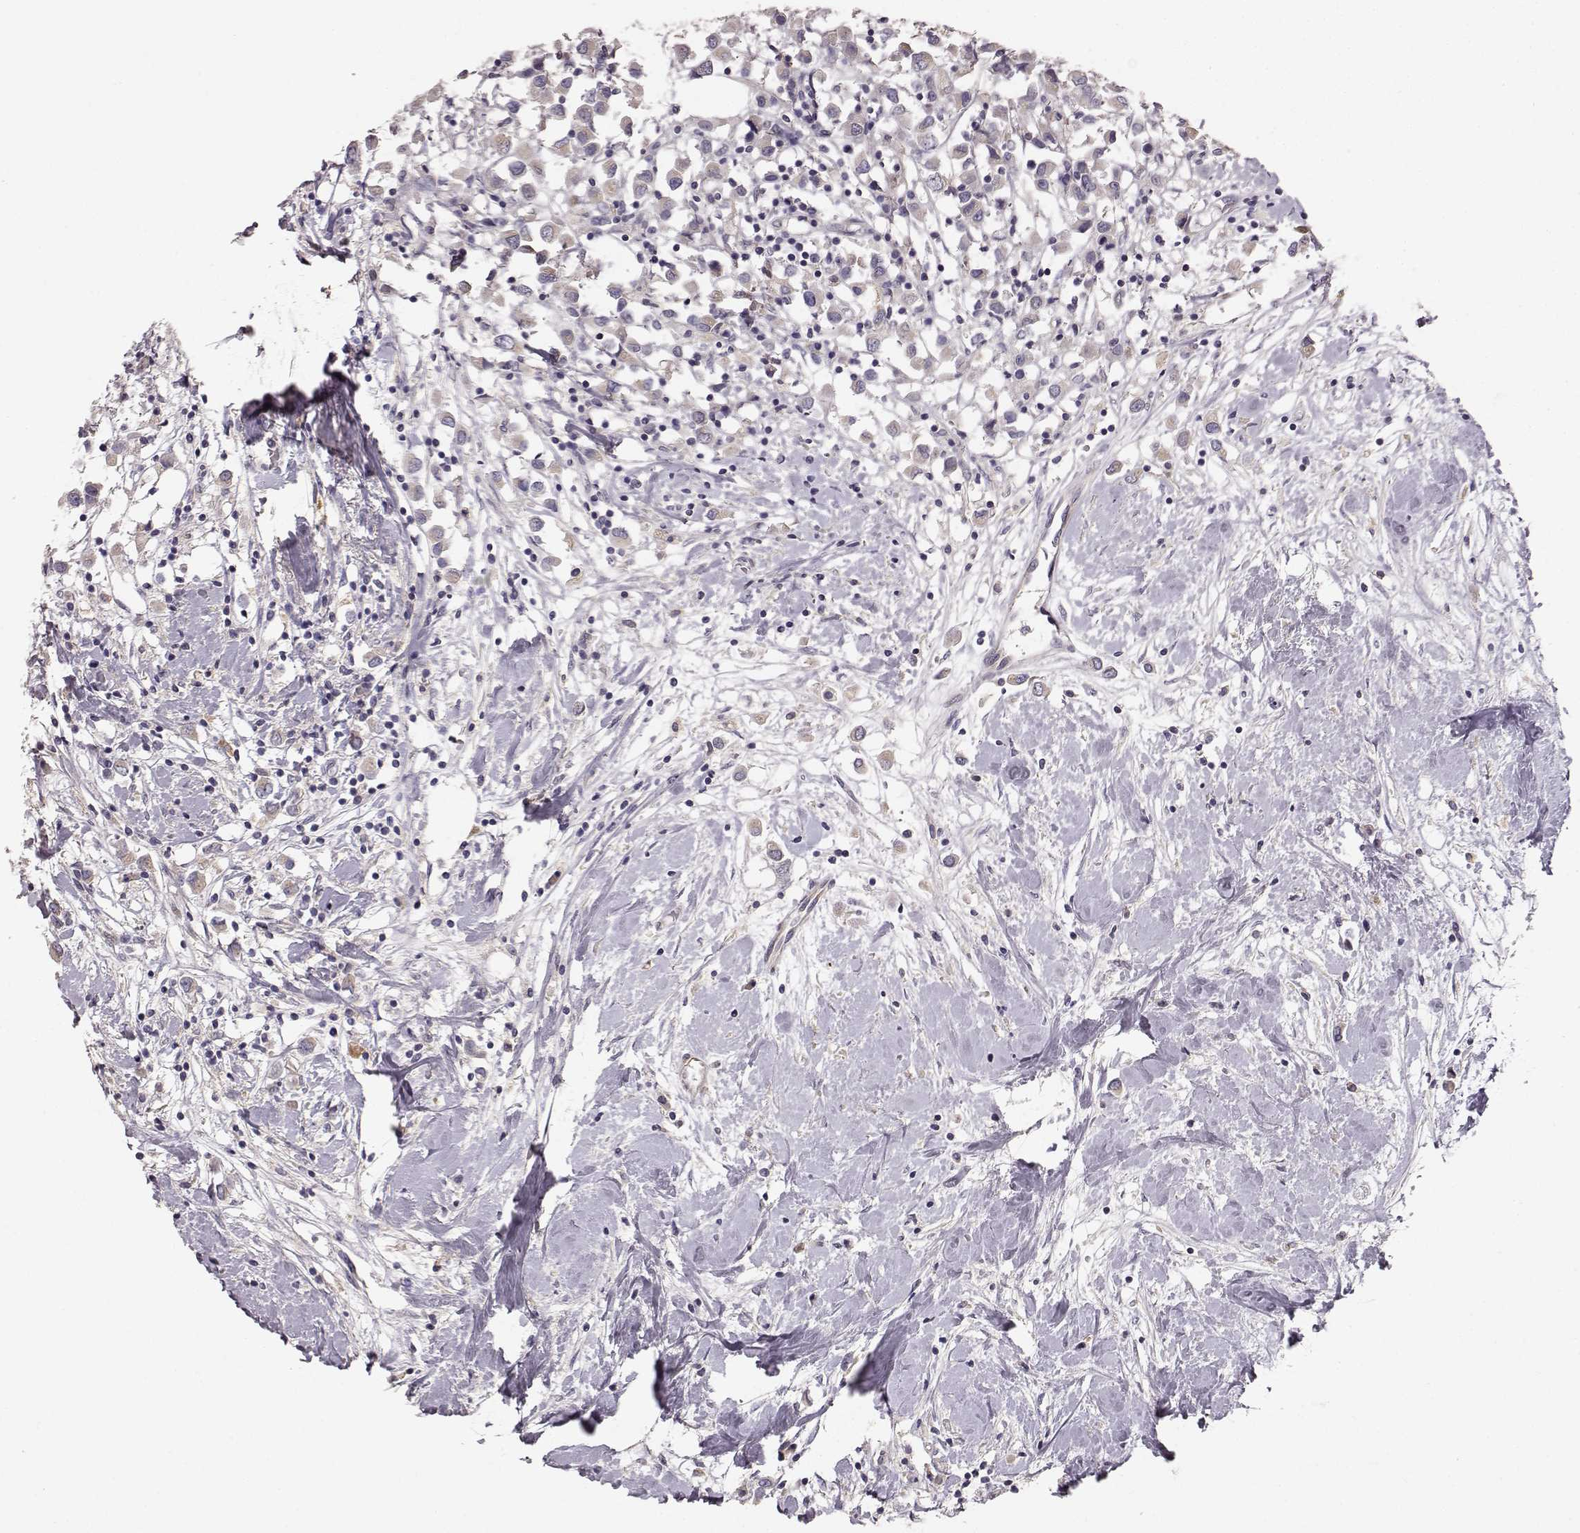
{"staining": {"intensity": "weak", "quantity": "<25%", "location": "cytoplasmic/membranous"}, "tissue": "breast cancer", "cell_type": "Tumor cells", "image_type": "cancer", "snomed": [{"axis": "morphology", "description": "Duct carcinoma"}, {"axis": "topography", "description": "Breast"}], "caption": "Breast cancer stained for a protein using immunohistochemistry (IHC) demonstrates no staining tumor cells.", "gene": "GHR", "patient": {"sex": "female", "age": 61}}